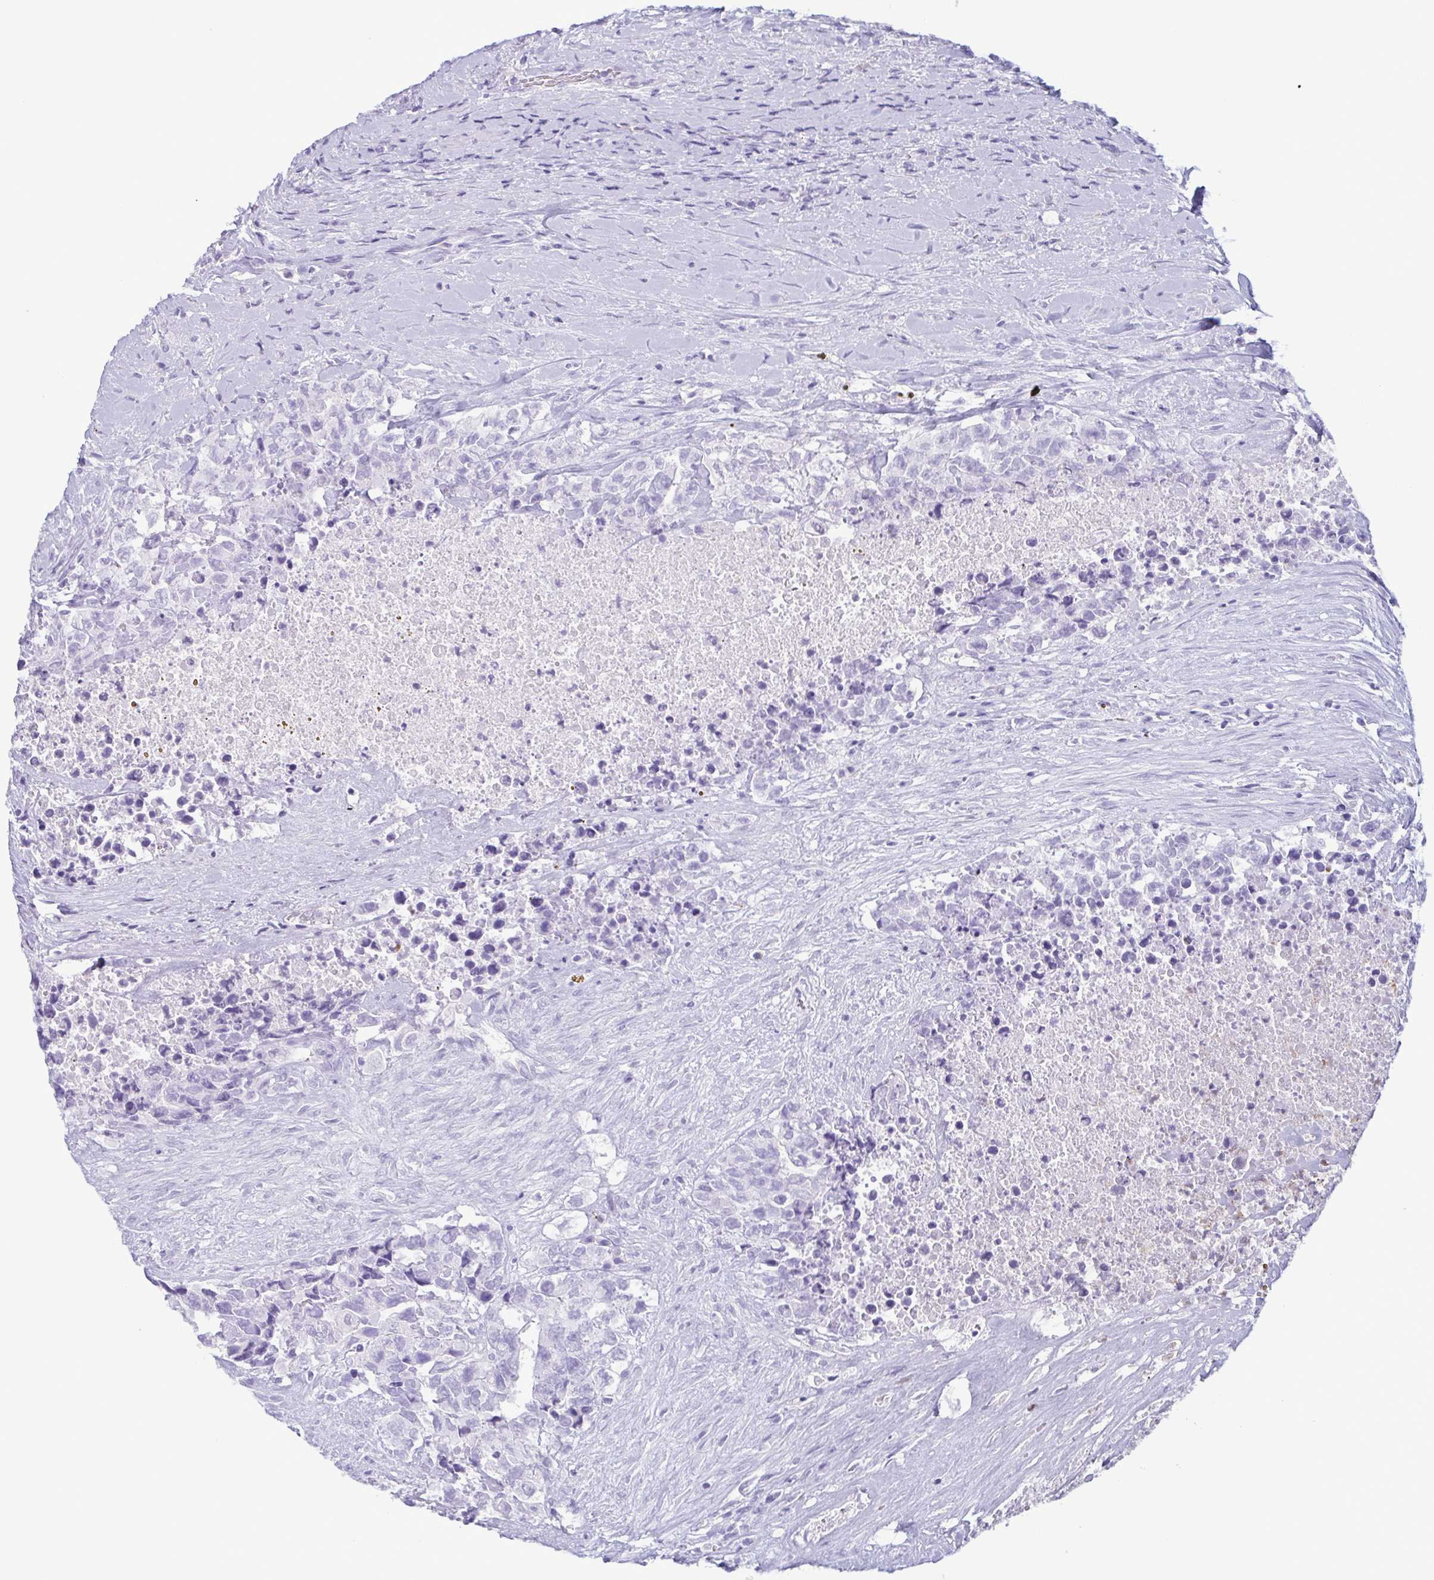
{"staining": {"intensity": "negative", "quantity": "none", "location": "none"}, "tissue": "testis cancer", "cell_type": "Tumor cells", "image_type": "cancer", "snomed": [{"axis": "morphology", "description": "Carcinoma, Embryonal, NOS"}, {"axis": "topography", "description": "Testis"}], "caption": "A high-resolution histopathology image shows immunohistochemistry staining of testis cancer (embryonal carcinoma), which shows no significant expression in tumor cells. (DAB immunohistochemistry, high magnification).", "gene": "LTF", "patient": {"sex": "male", "age": 24}}